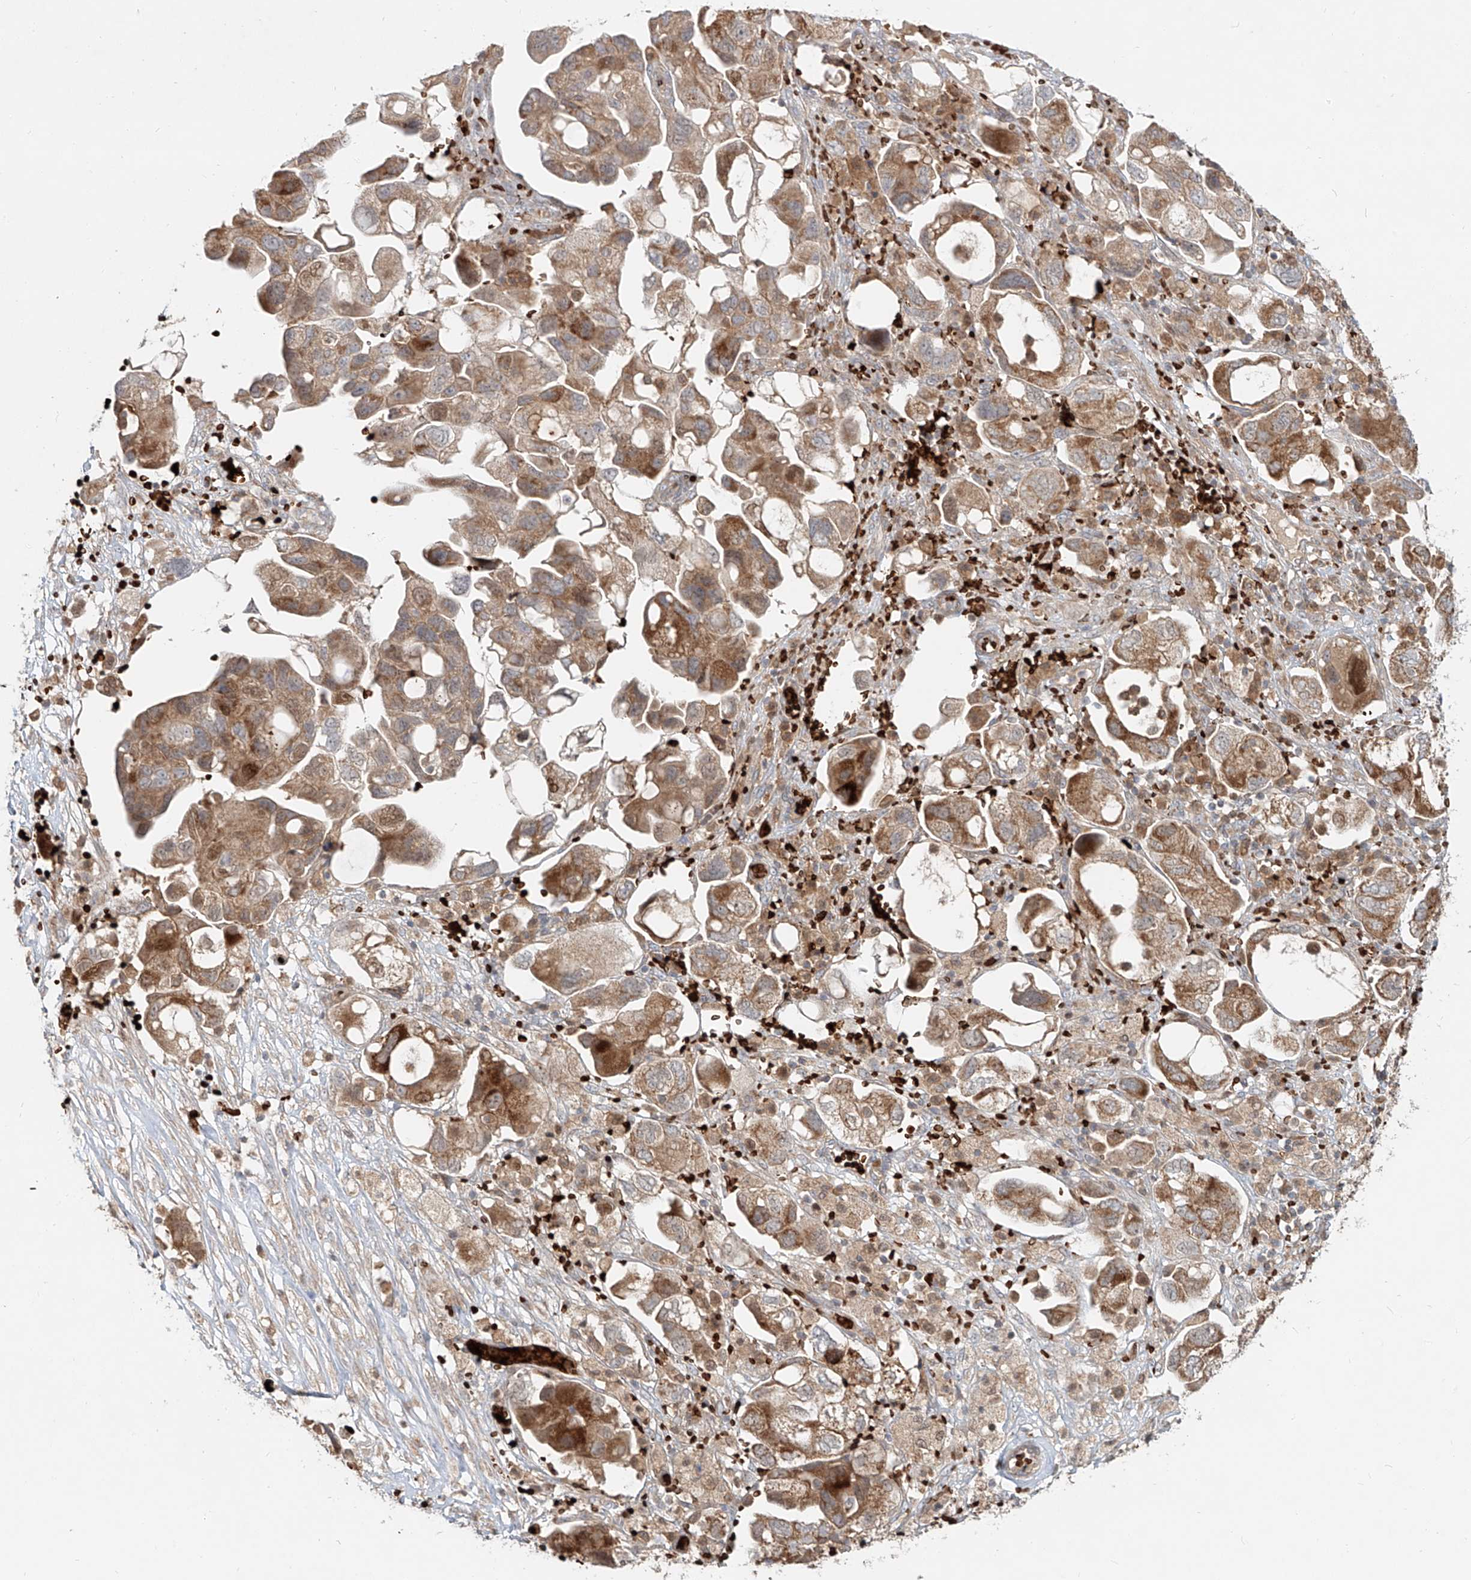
{"staining": {"intensity": "moderate", "quantity": ">75%", "location": "nuclear"}, "tissue": "ovarian cancer", "cell_type": "Tumor cells", "image_type": "cancer", "snomed": [{"axis": "morphology", "description": "Carcinoma, NOS"}, {"axis": "morphology", "description": "Cystadenocarcinoma, serous, NOS"}, {"axis": "topography", "description": "Ovary"}], "caption": "Ovarian cancer (carcinoma) stained for a protein (brown) displays moderate nuclear positive positivity in approximately >75% of tumor cells.", "gene": "FGD2", "patient": {"sex": "female", "age": 69}}